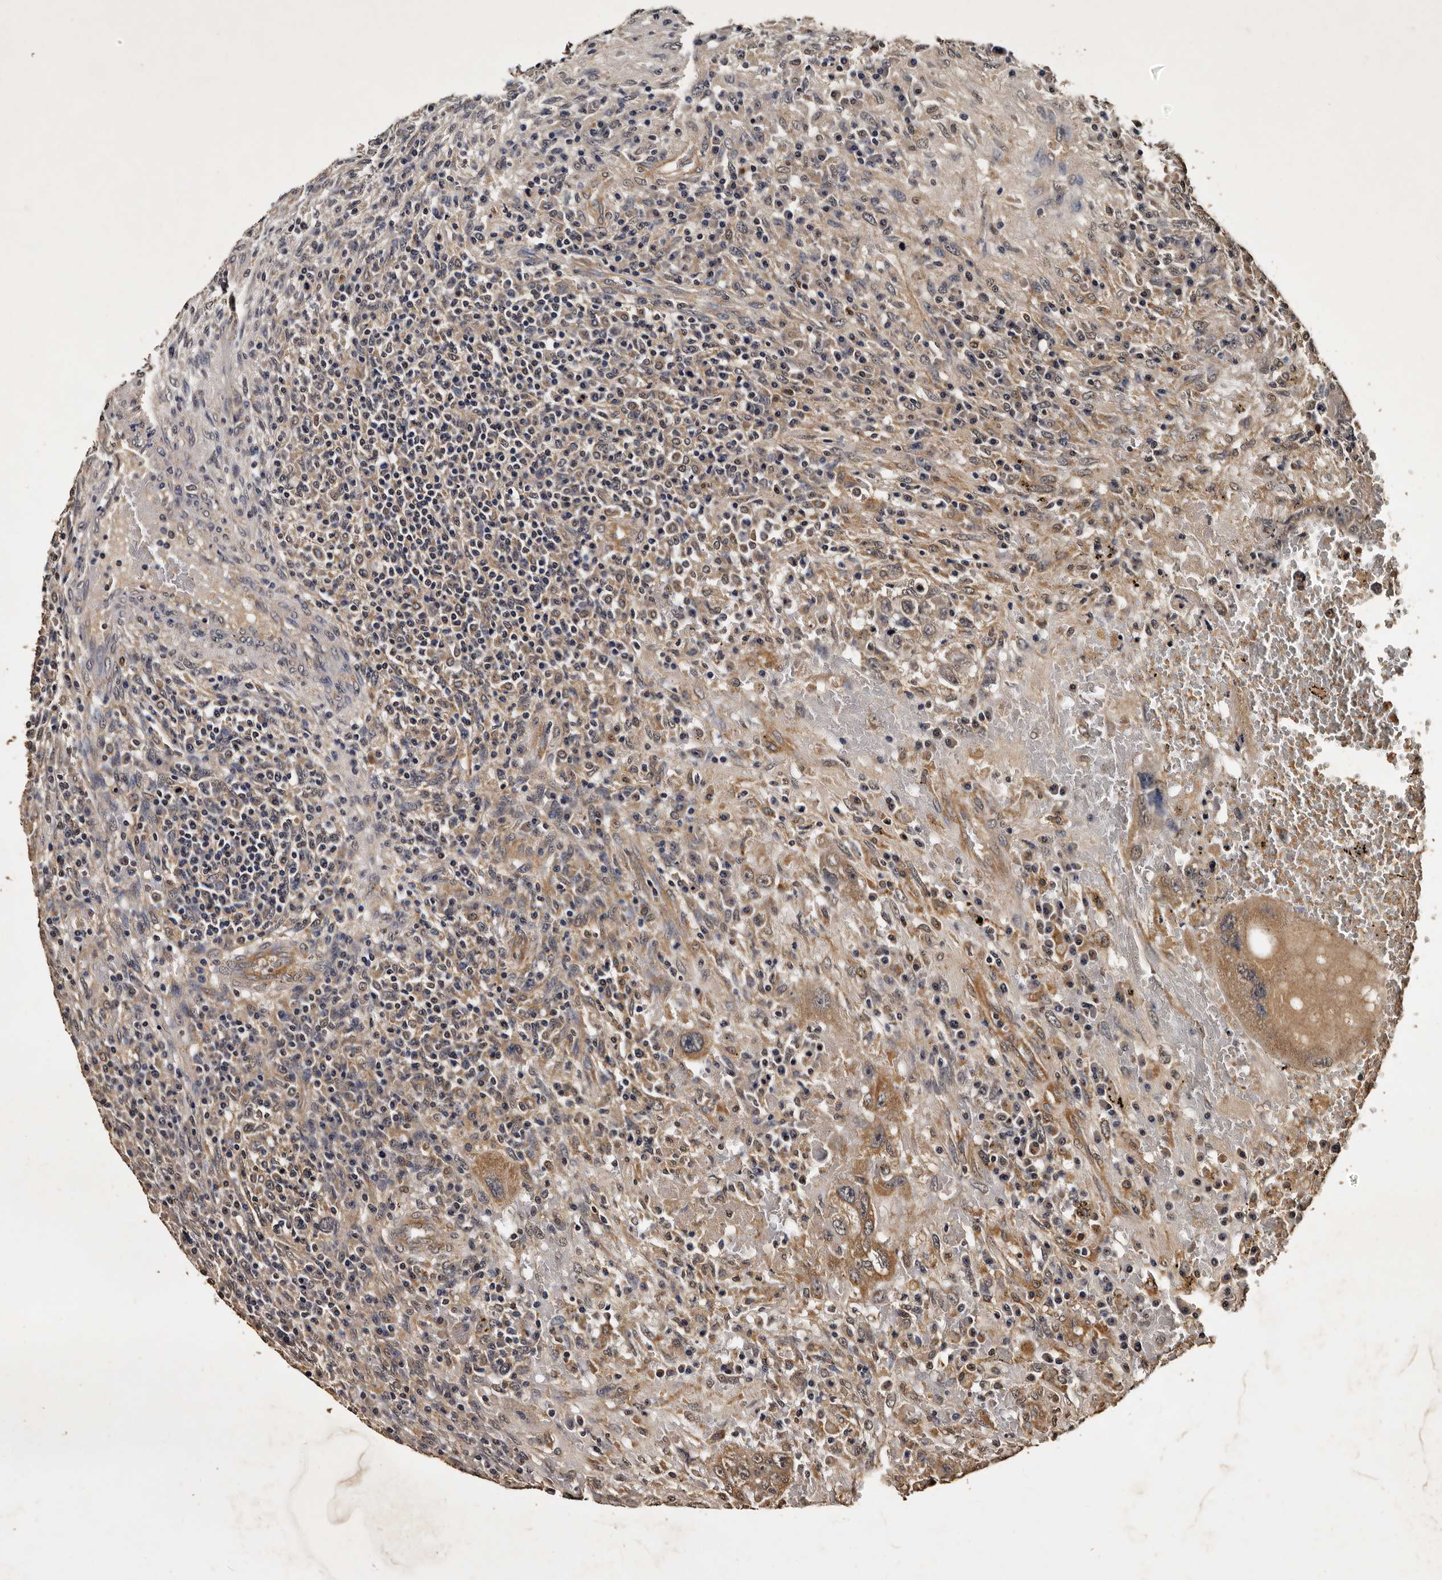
{"staining": {"intensity": "moderate", "quantity": "<25%", "location": "cytoplasmic/membranous"}, "tissue": "testis cancer", "cell_type": "Tumor cells", "image_type": "cancer", "snomed": [{"axis": "morphology", "description": "Carcinoma, Embryonal, NOS"}, {"axis": "topography", "description": "Testis"}], "caption": "IHC (DAB (3,3'-diaminobenzidine)) staining of human testis cancer (embryonal carcinoma) exhibits moderate cytoplasmic/membranous protein staining in approximately <25% of tumor cells.", "gene": "PARS2", "patient": {"sex": "male", "age": 26}}